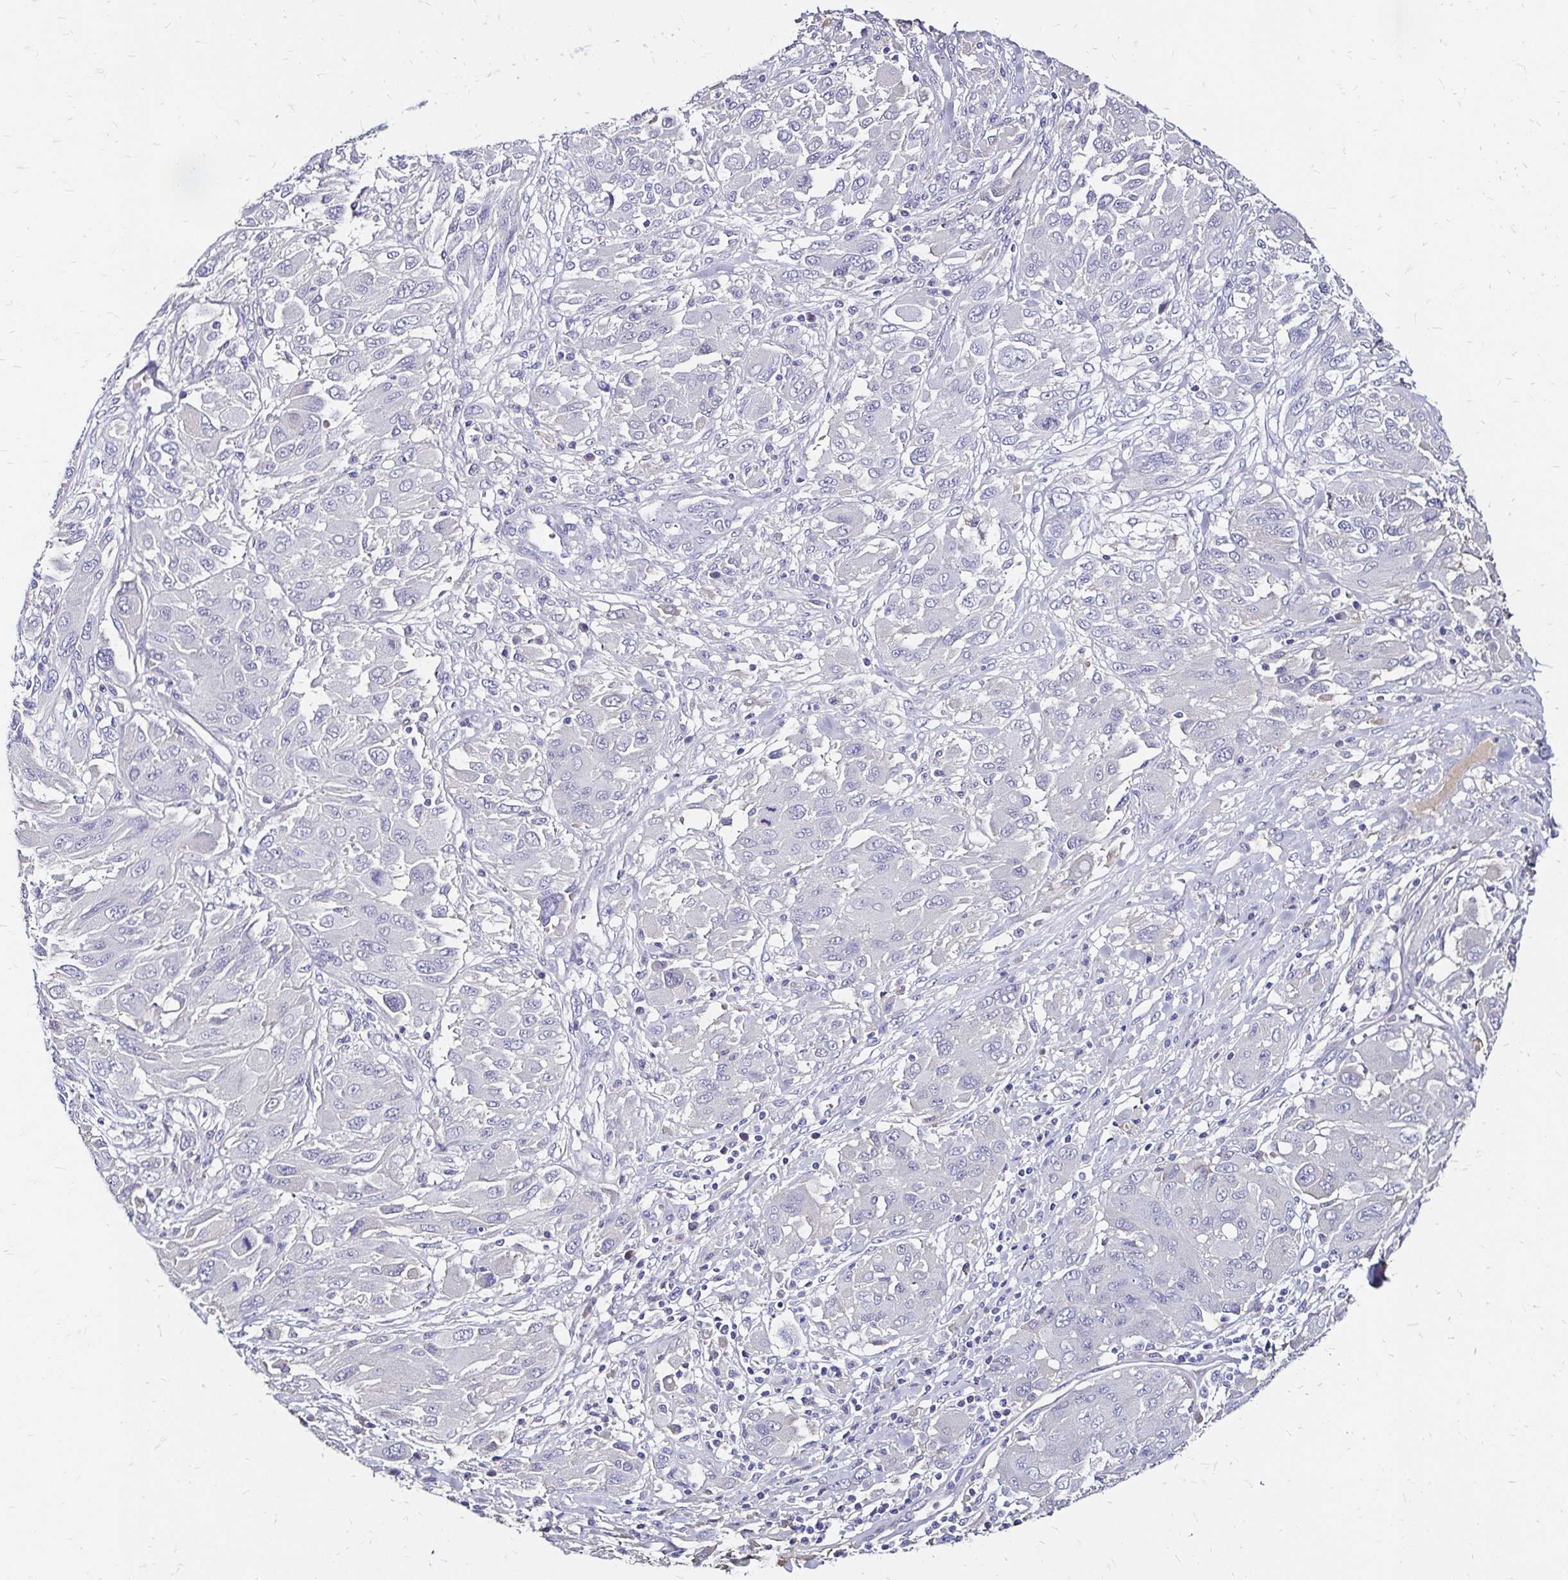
{"staining": {"intensity": "negative", "quantity": "none", "location": "none"}, "tissue": "melanoma", "cell_type": "Tumor cells", "image_type": "cancer", "snomed": [{"axis": "morphology", "description": "Malignant melanoma, NOS"}, {"axis": "topography", "description": "Skin"}], "caption": "Protein analysis of malignant melanoma shows no significant expression in tumor cells.", "gene": "SCG3", "patient": {"sex": "female", "age": 91}}